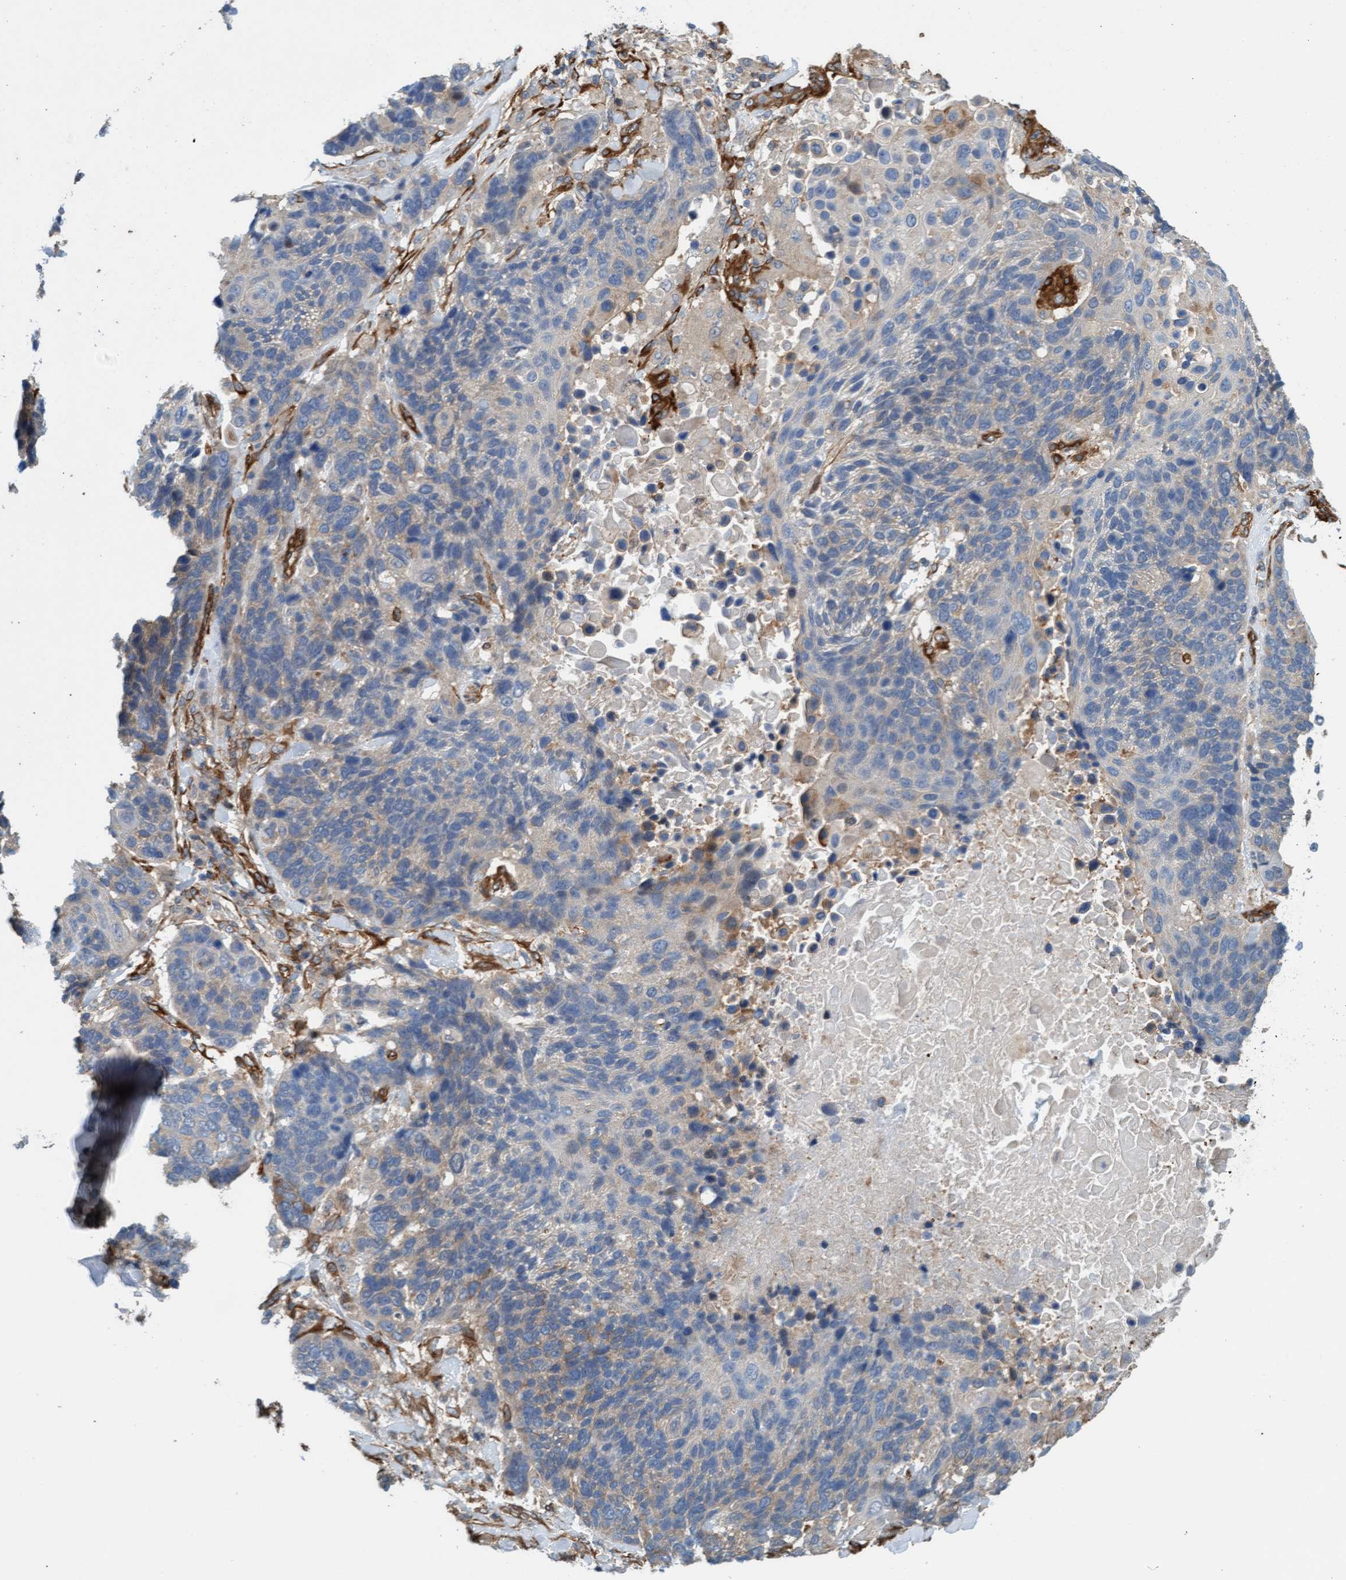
{"staining": {"intensity": "negative", "quantity": "none", "location": "none"}, "tissue": "lung cancer", "cell_type": "Tumor cells", "image_type": "cancer", "snomed": [{"axis": "morphology", "description": "Squamous cell carcinoma, NOS"}, {"axis": "topography", "description": "Lung"}], "caption": "The micrograph reveals no staining of tumor cells in lung cancer. Brightfield microscopy of IHC stained with DAB (brown) and hematoxylin (blue), captured at high magnification.", "gene": "FMNL3", "patient": {"sex": "male", "age": 65}}